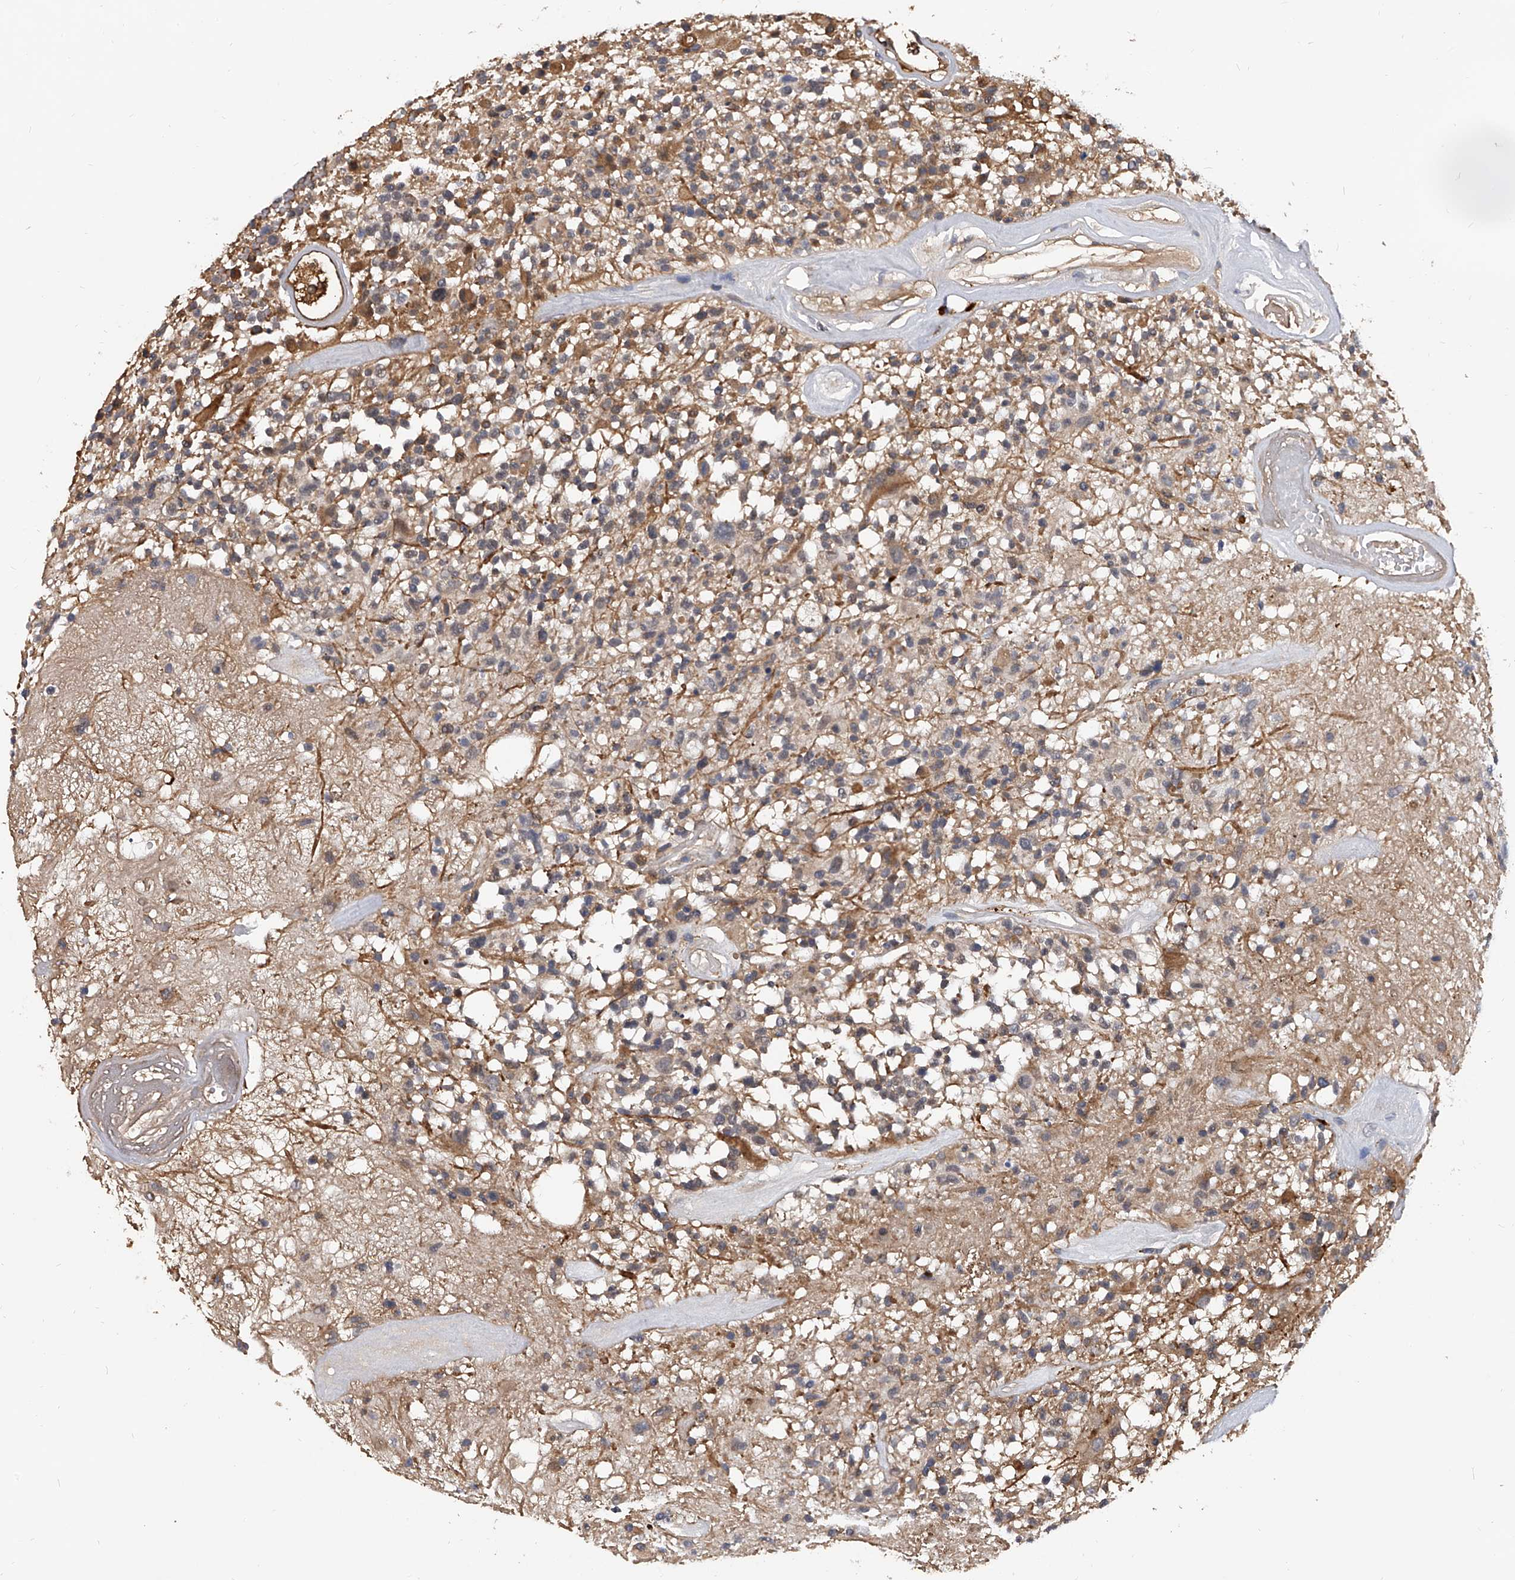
{"staining": {"intensity": "weak", "quantity": "25%-75%", "location": "cytoplasmic/membranous"}, "tissue": "glioma", "cell_type": "Tumor cells", "image_type": "cancer", "snomed": [{"axis": "morphology", "description": "Glioma, malignant, High grade"}, {"axis": "morphology", "description": "Glioblastoma, NOS"}, {"axis": "topography", "description": "Brain"}], "caption": "The photomicrograph exhibits a brown stain indicating the presence of a protein in the cytoplasmic/membranous of tumor cells in glioma.", "gene": "ZNF25", "patient": {"sex": "male", "age": 60}}